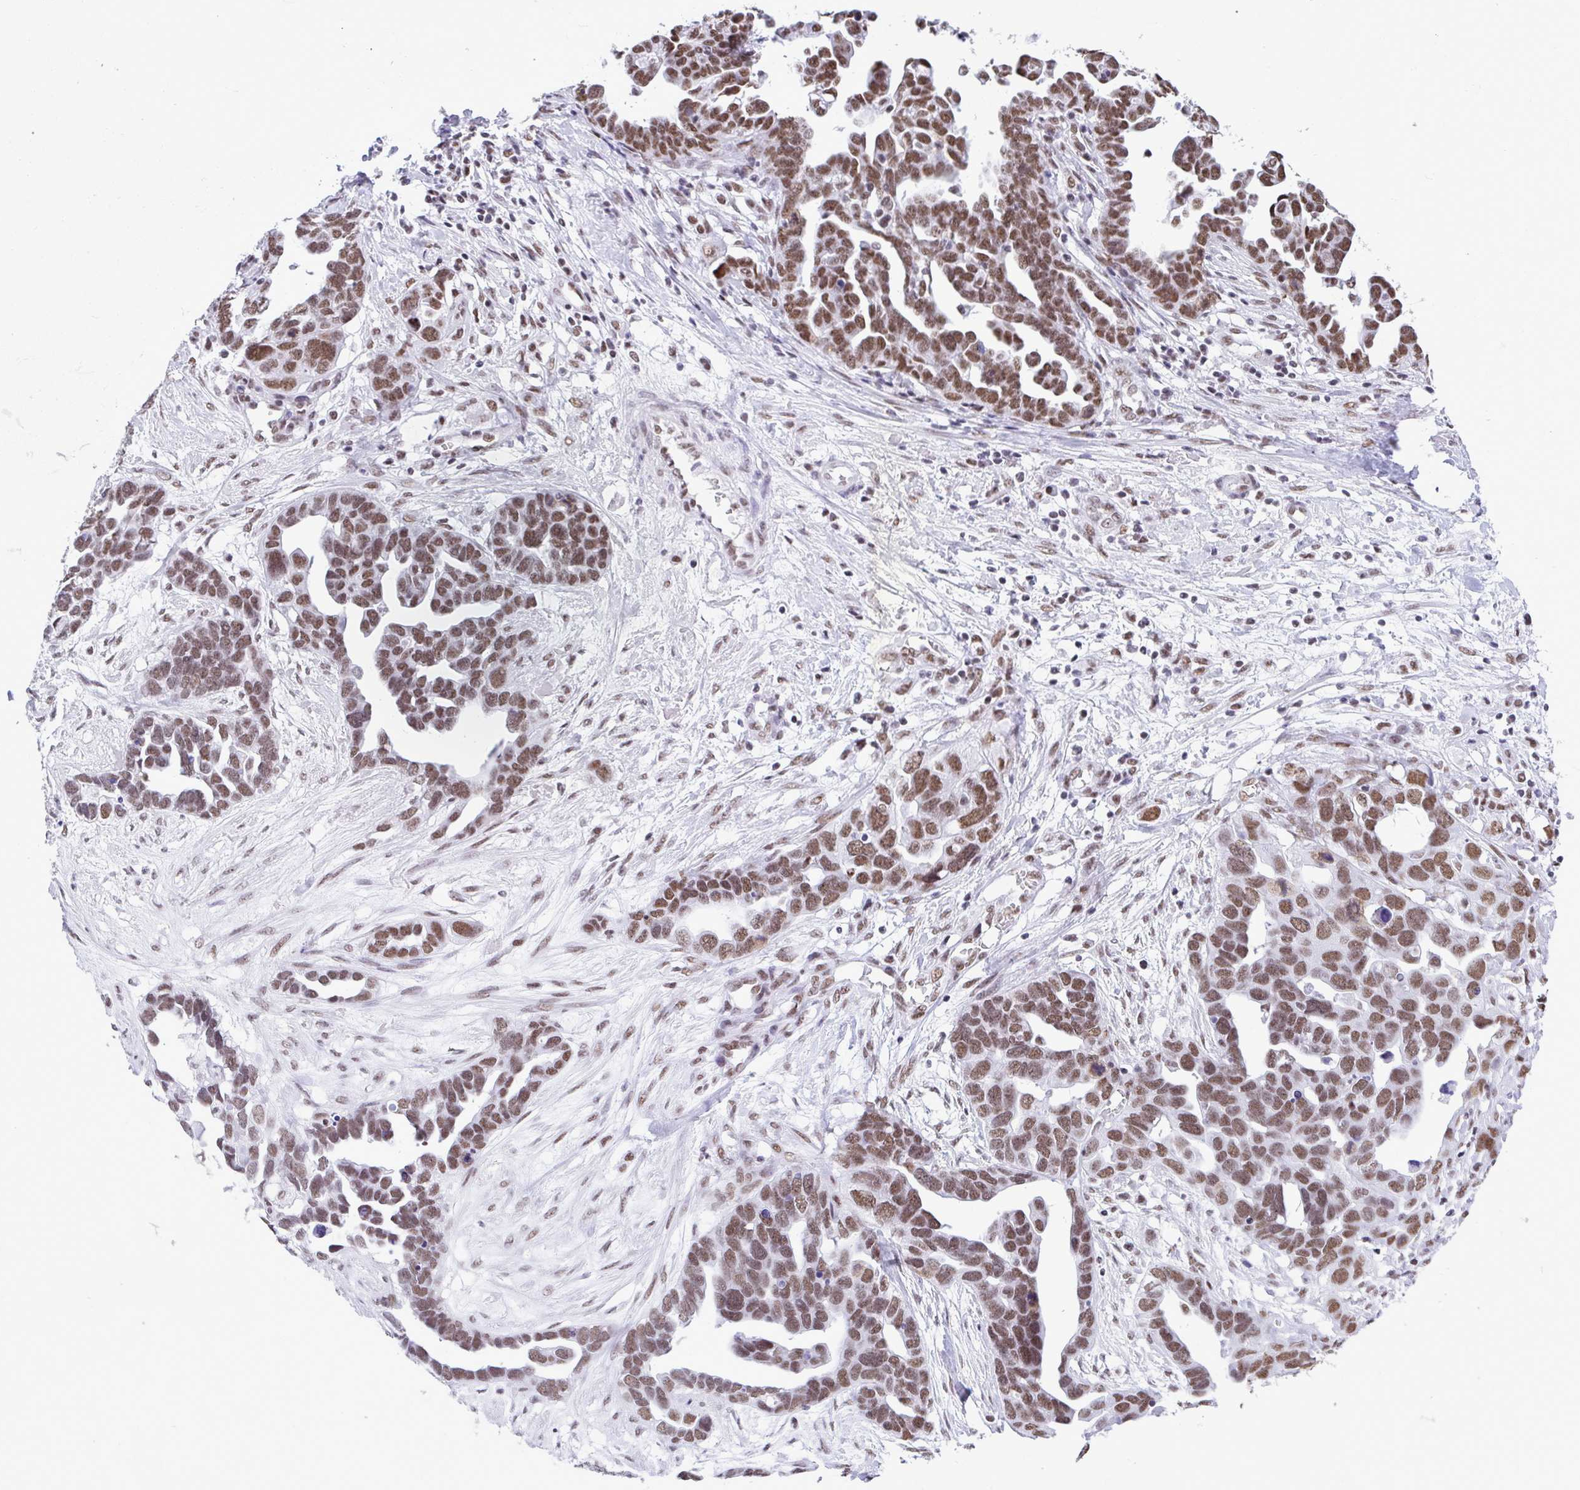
{"staining": {"intensity": "moderate", "quantity": ">75%", "location": "nuclear"}, "tissue": "ovarian cancer", "cell_type": "Tumor cells", "image_type": "cancer", "snomed": [{"axis": "morphology", "description": "Cystadenocarcinoma, serous, NOS"}, {"axis": "topography", "description": "Ovary"}], "caption": "High-power microscopy captured an immunohistochemistry (IHC) histopathology image of serous cystadenocarcinoma (ovarian), revealing moderate nuclear positivity in approximately >75% of tumor cells. (DAB IHC, brown staining for protein, blue staining for nuclei).", "gene": "DDX52", "patient": {"sex": "female", "age": 54}}